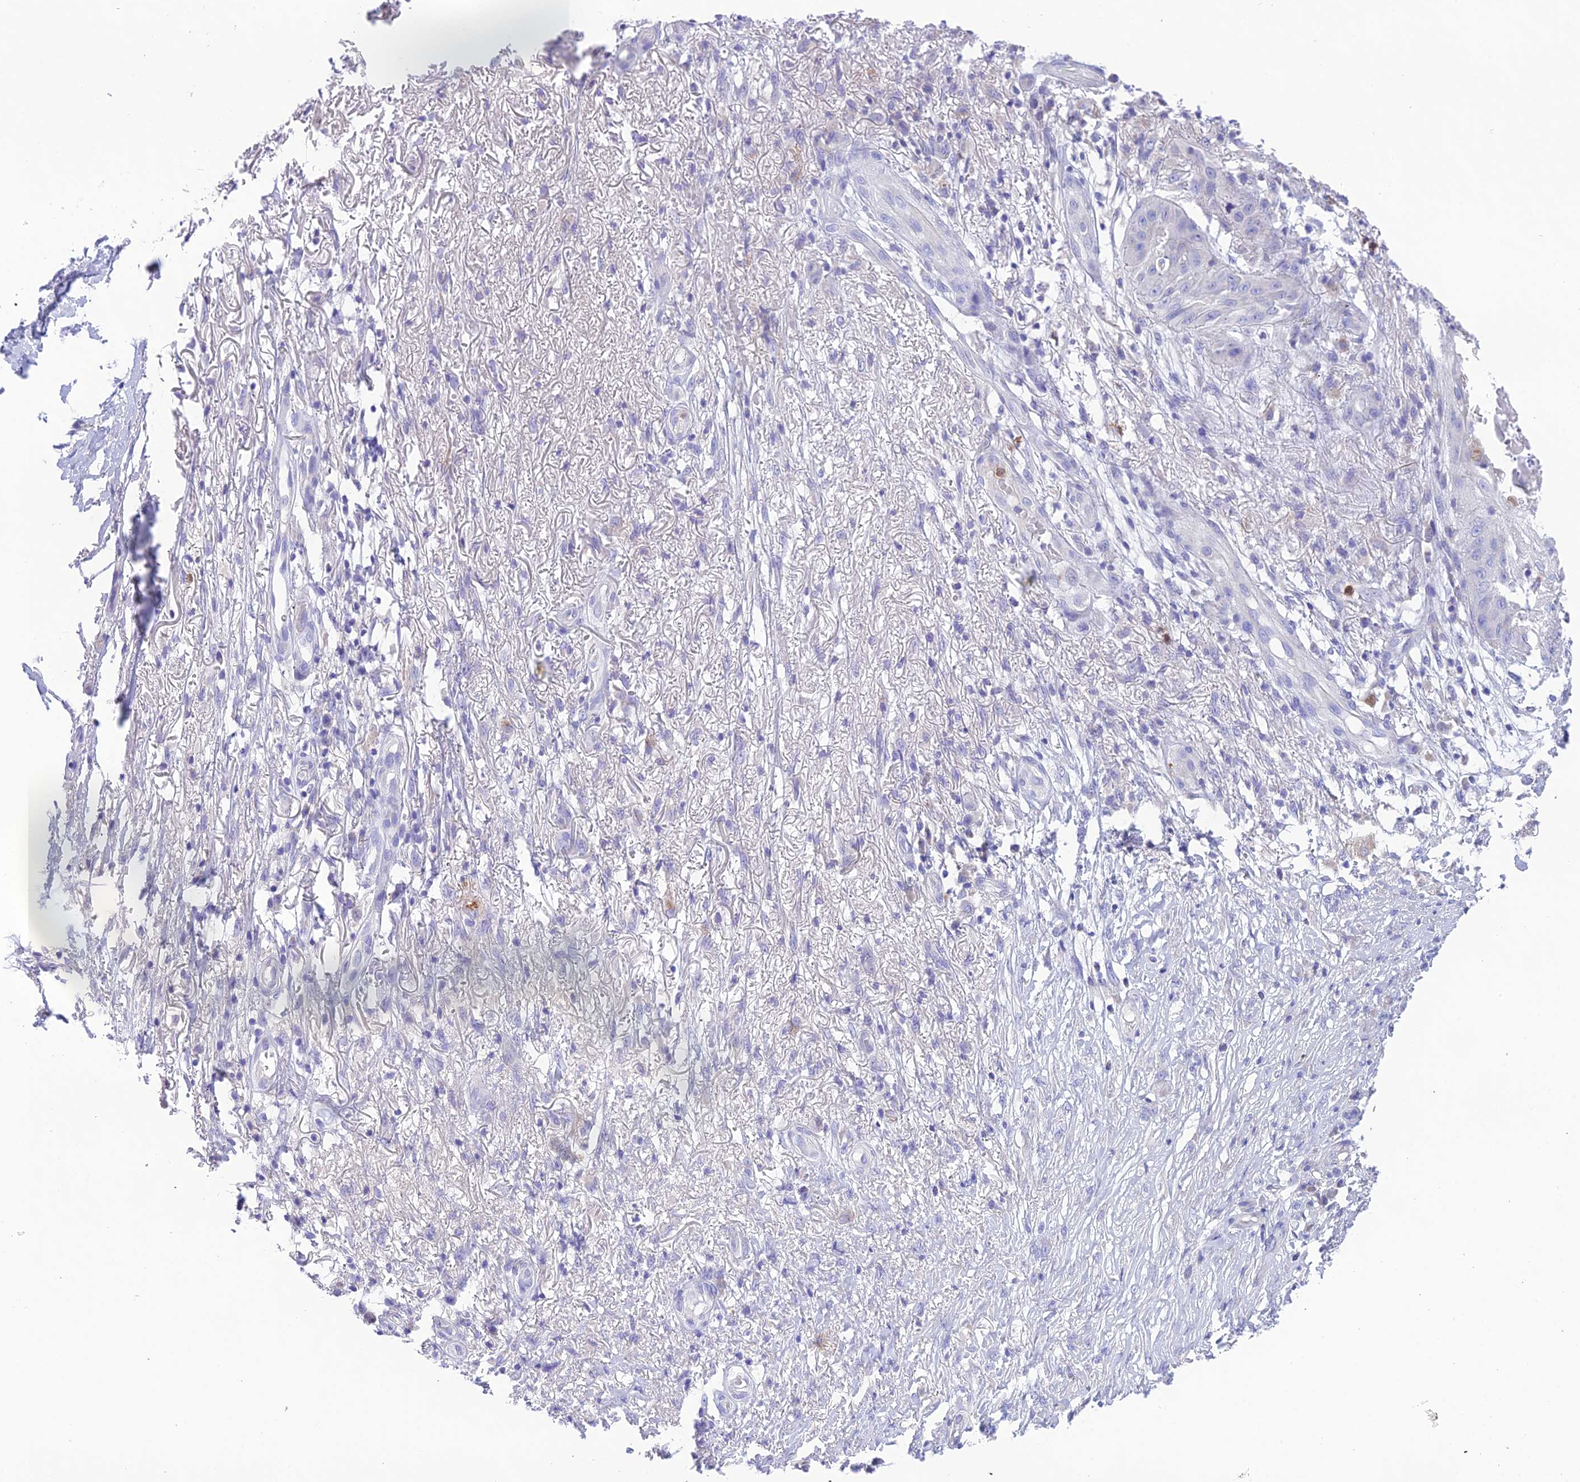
{"staining": {"intensity": "negative", "quantity": "none", "location": "none"}, "tissue": "skin cancer", "cell_type": "Tumor cells", "image_type": "cancer", "snomed": [{"axis": "morphology", "description": "Squamous cell carcinoma, NOS"}, {"axis": "topography", "description": "Skin"}], "caption": "Immunohistochemistry micrograph of neoplastic tissue: squamous cell carcinoma (skin) stained with DAB (3,3'-diaminobenzidine) exhibits no significant protein positivity in tumor cells. The staining is performed using DAB brown chromogen with nuclei counter-stained in using hematoxylin.", "gene": "KIAA0408", "patient": {"sex": "male", "age": 70}}